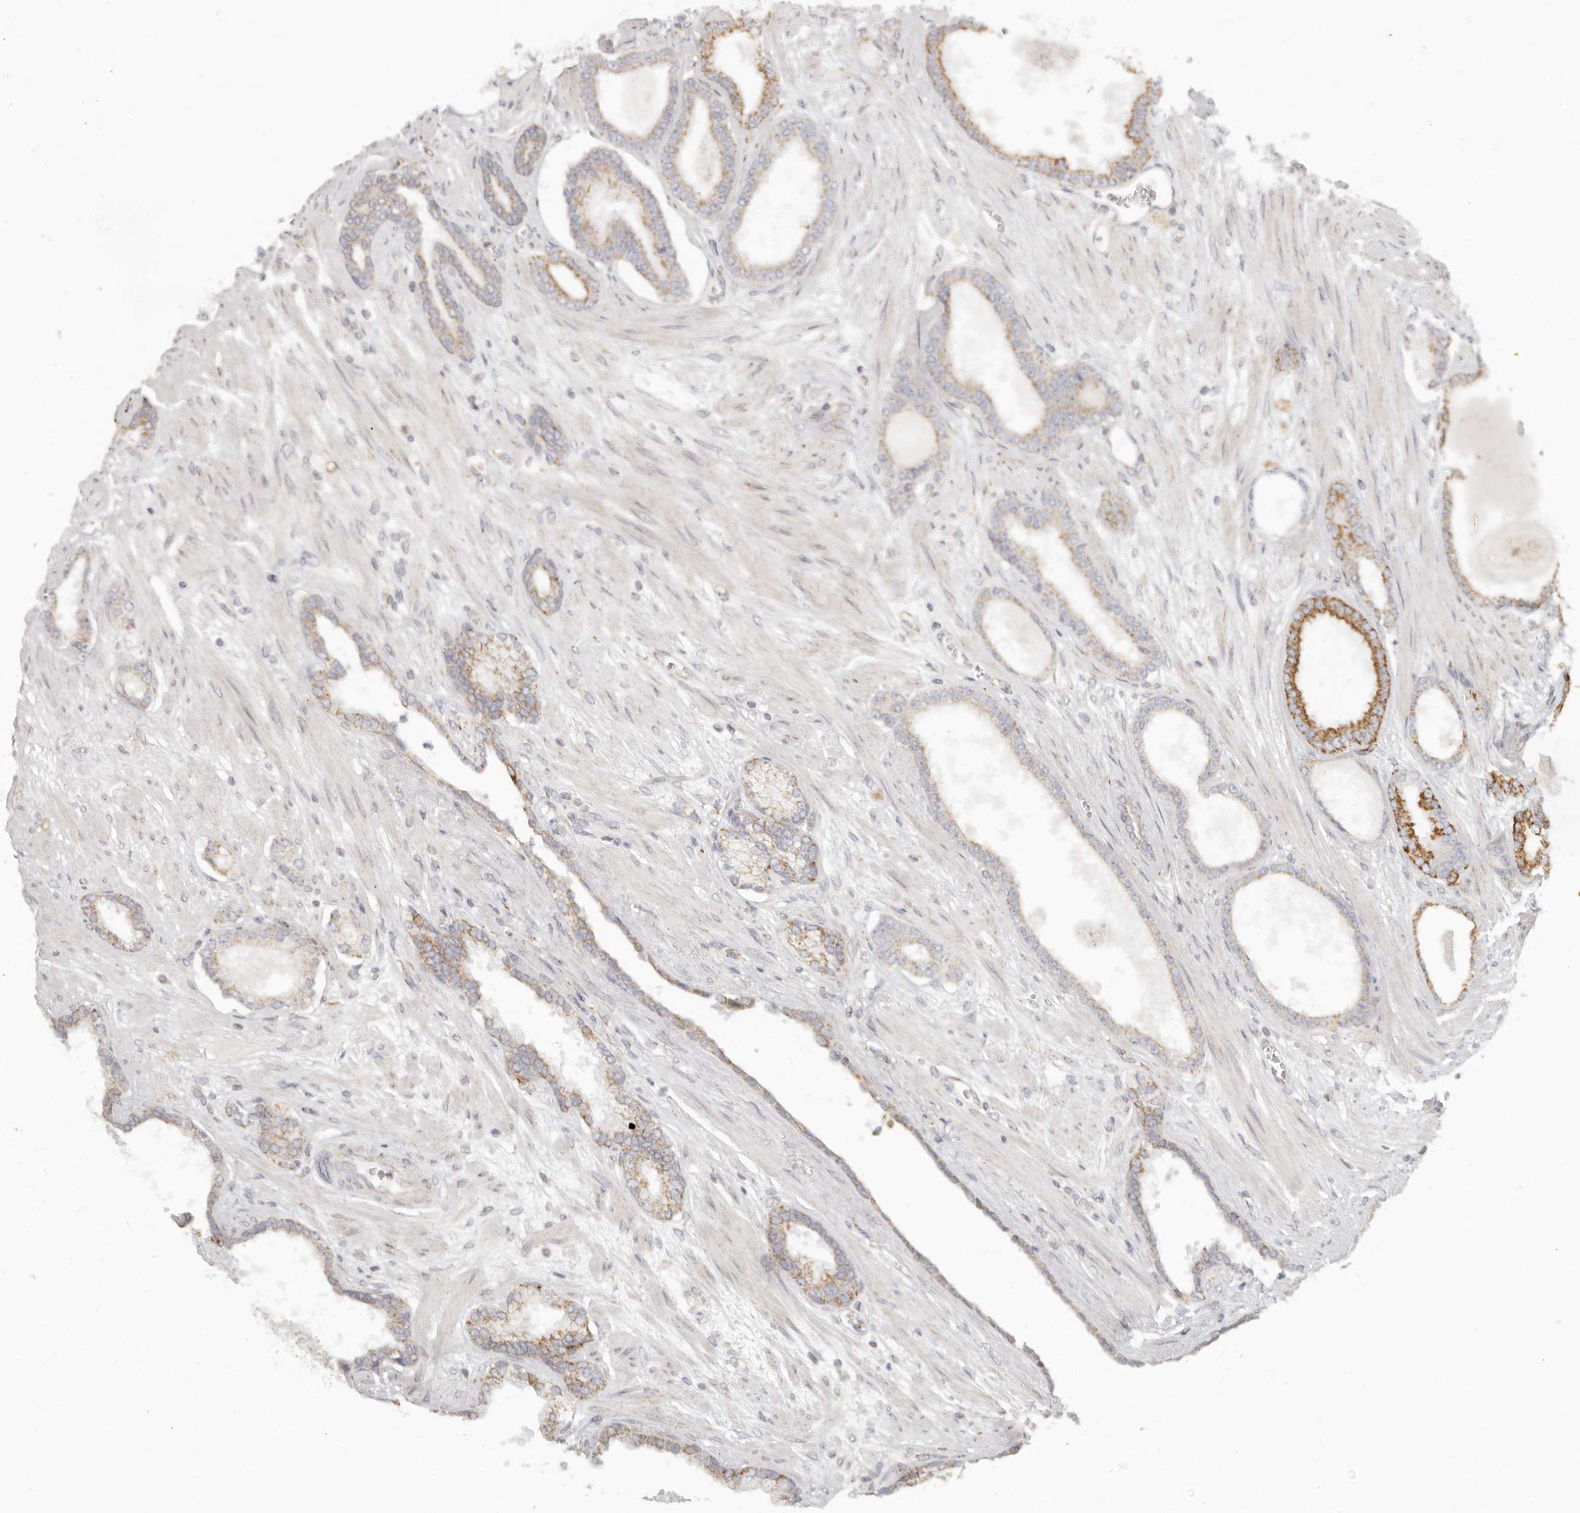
{"staining": {"intensity": "moderate", "quantity": ">75%", "location": "cytoplasmic/membranous"}, "tissue": "prostate cancer", "cell_type": "Tumor cells", "image_type": "cancer", "snomed": [{"axis": "morphology", "description": "Adenocarcinoma, Low grade"}, {"axis": "topography", "description": "Prostate"}], "caption": "Immunohistochemistry of human prostate cancer reveals medium levels of moderate cytoplasmic/membranous staining in approximately >75% of tumor cells.", "gene": "KDF1", "patient": {"sex": "male", "age": 70}}